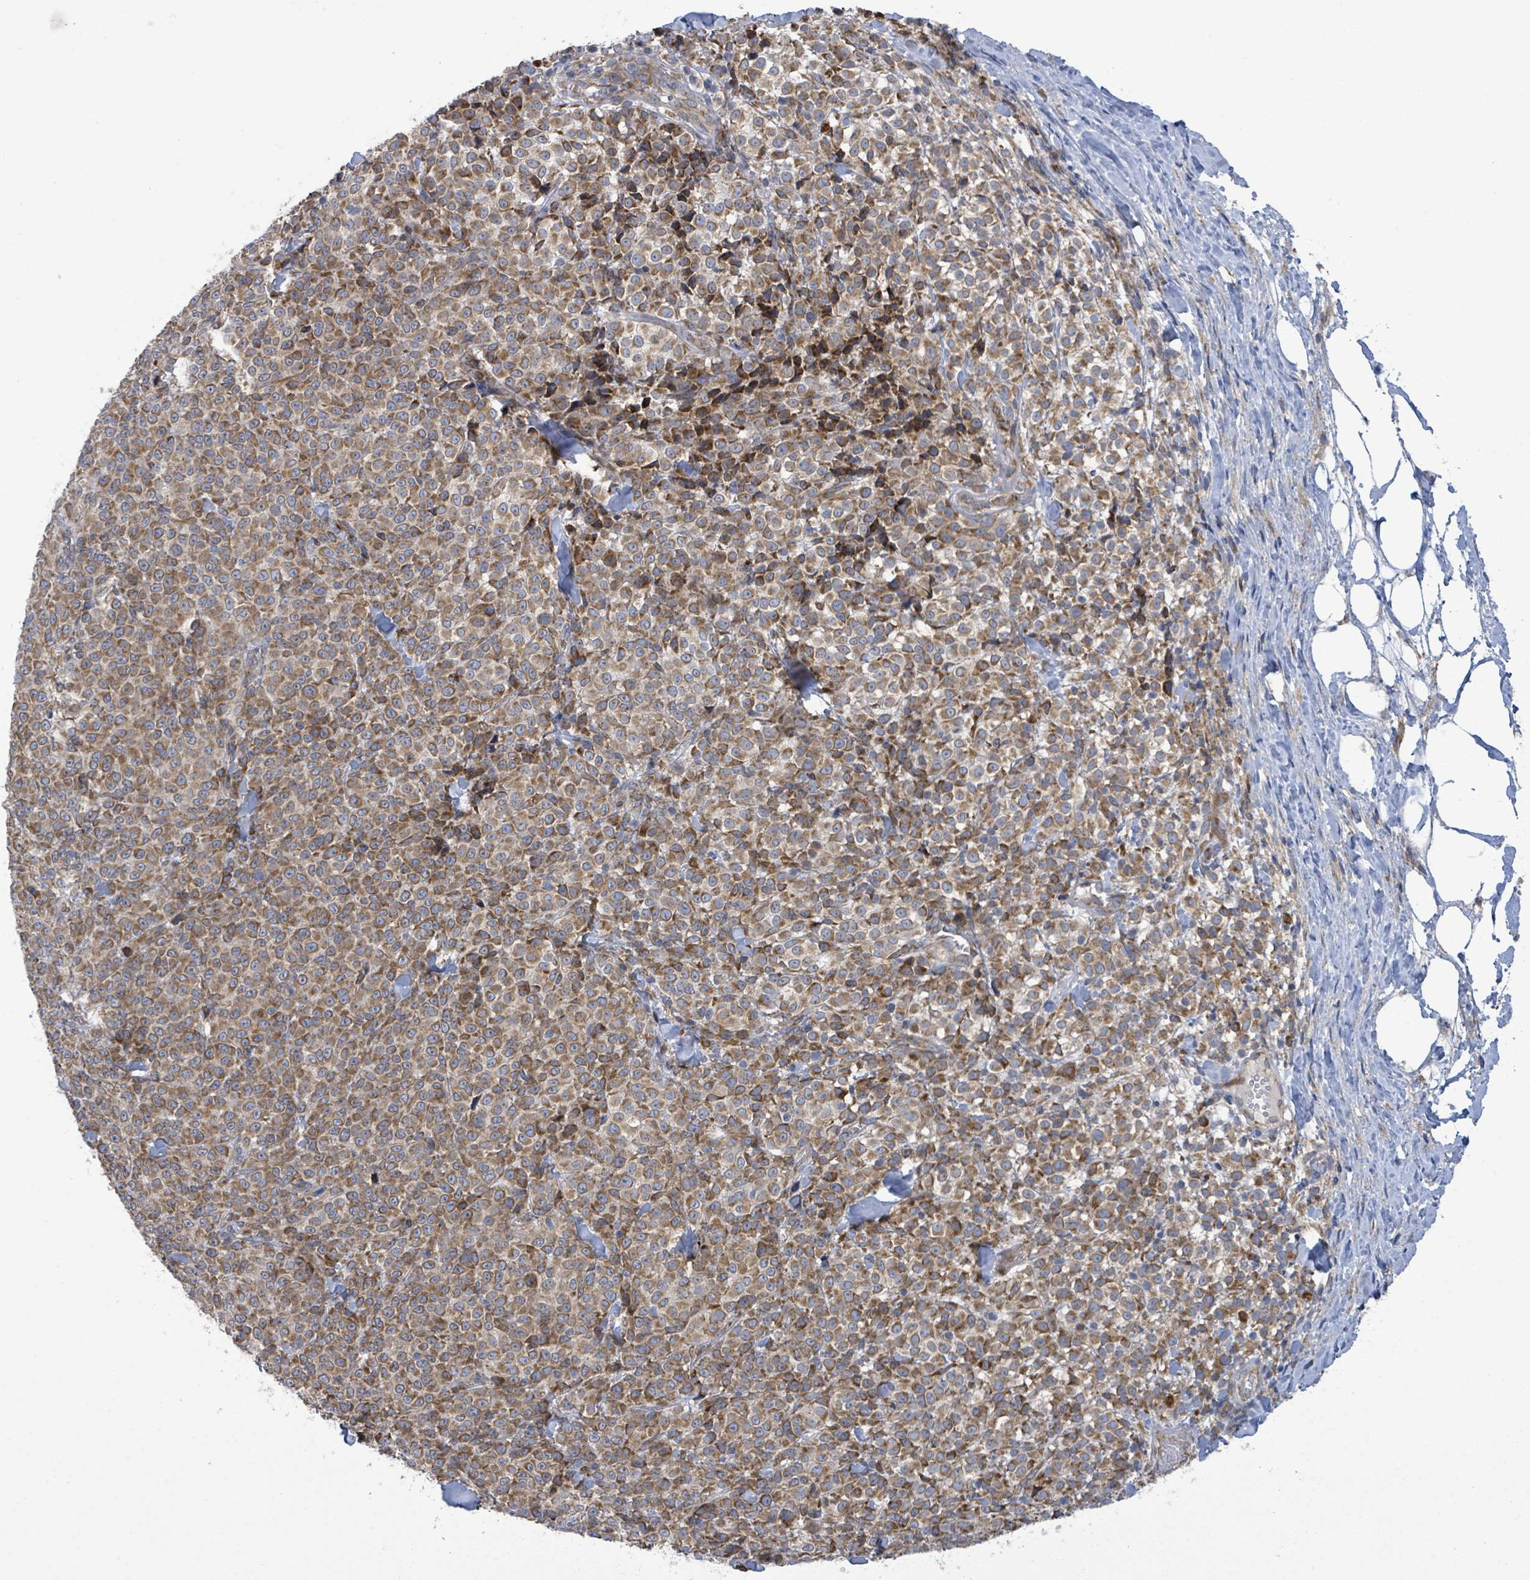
{"staining": {"intensity": "moderate", "quantity": ">75%", "location": "cytoplasmic/membranous"}, "tissue": "melanoma", "cell_type": "Tumor cells", "image_type": "cancer", "snomed": [{"axis": "morphology", "description": "Normal tissue, NOS"}, {"axis": "morphology", "description": "Malignant melanoma, NOS"}, {"axis": "topography", "description": "Skin"}], "caption": "An image of human malignant melanoma stained for a protein reveals moderate cytoplasmic/membranous brown staining in tumor cells. (Stains: DAB (3,3'-diaminobenzidine) in brown, nuclei in blue, Microscopy: brightfield microscopy at high magnification).", "gene": "NOMO1", "patient": {"sex": "female", "age": 34}}